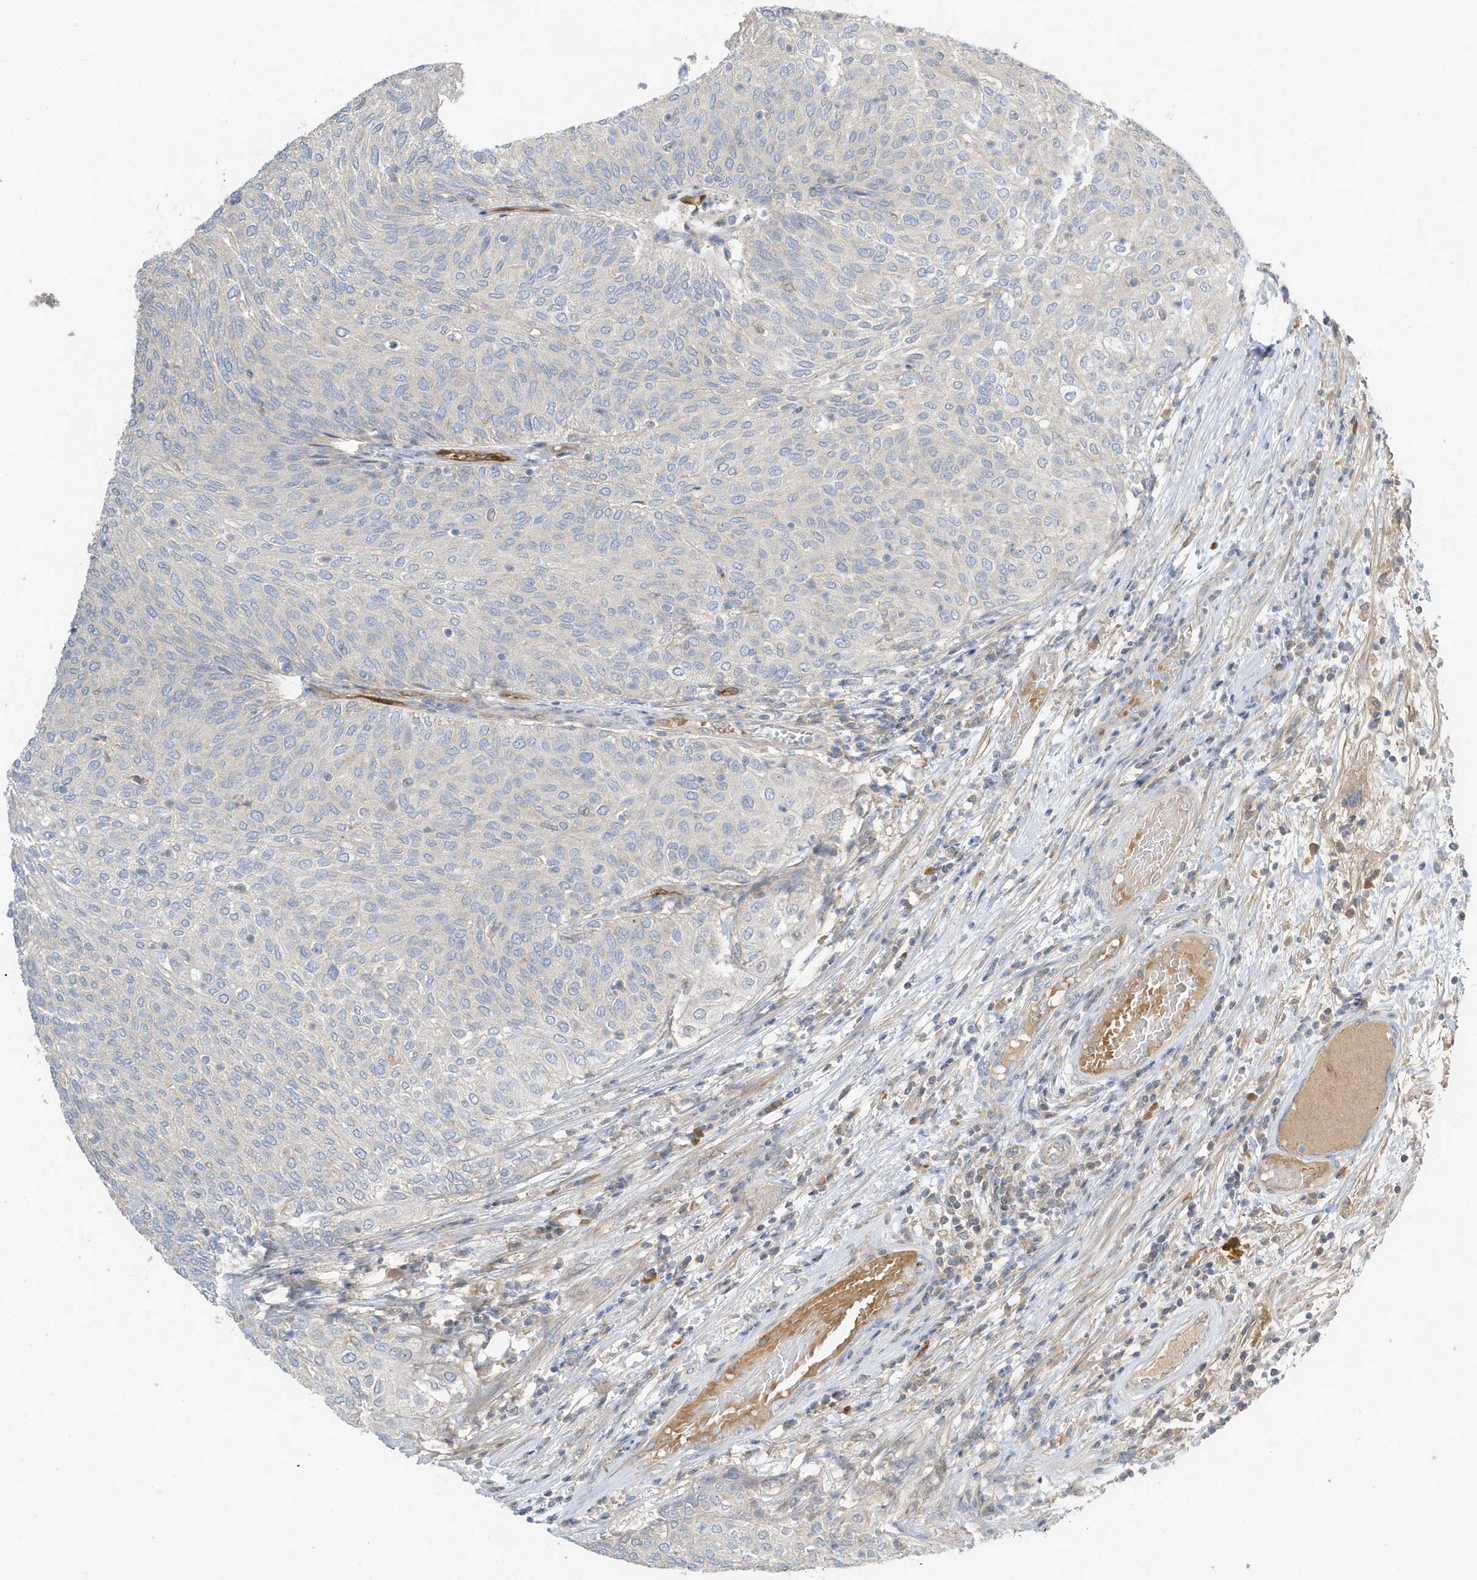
{"staining": {"intensity": "negative", "quantity": "none", "location": "none"}, "tissue": "urothelial cancer", "cell_type": "Tumor cells", "image_type": "cancer", "snomed": [{"axis": "morphology", "description": "Urothelial carcinoma, Low grade"}, {"axis": "topography", "description": "Urinary bladder"}], "caption": "Image shows no protein staining in tumor cells of urothelial carcinoma (low-grade) tissue.", "gene": "USP53", "patient": {"sex": "female", "age": 79}}